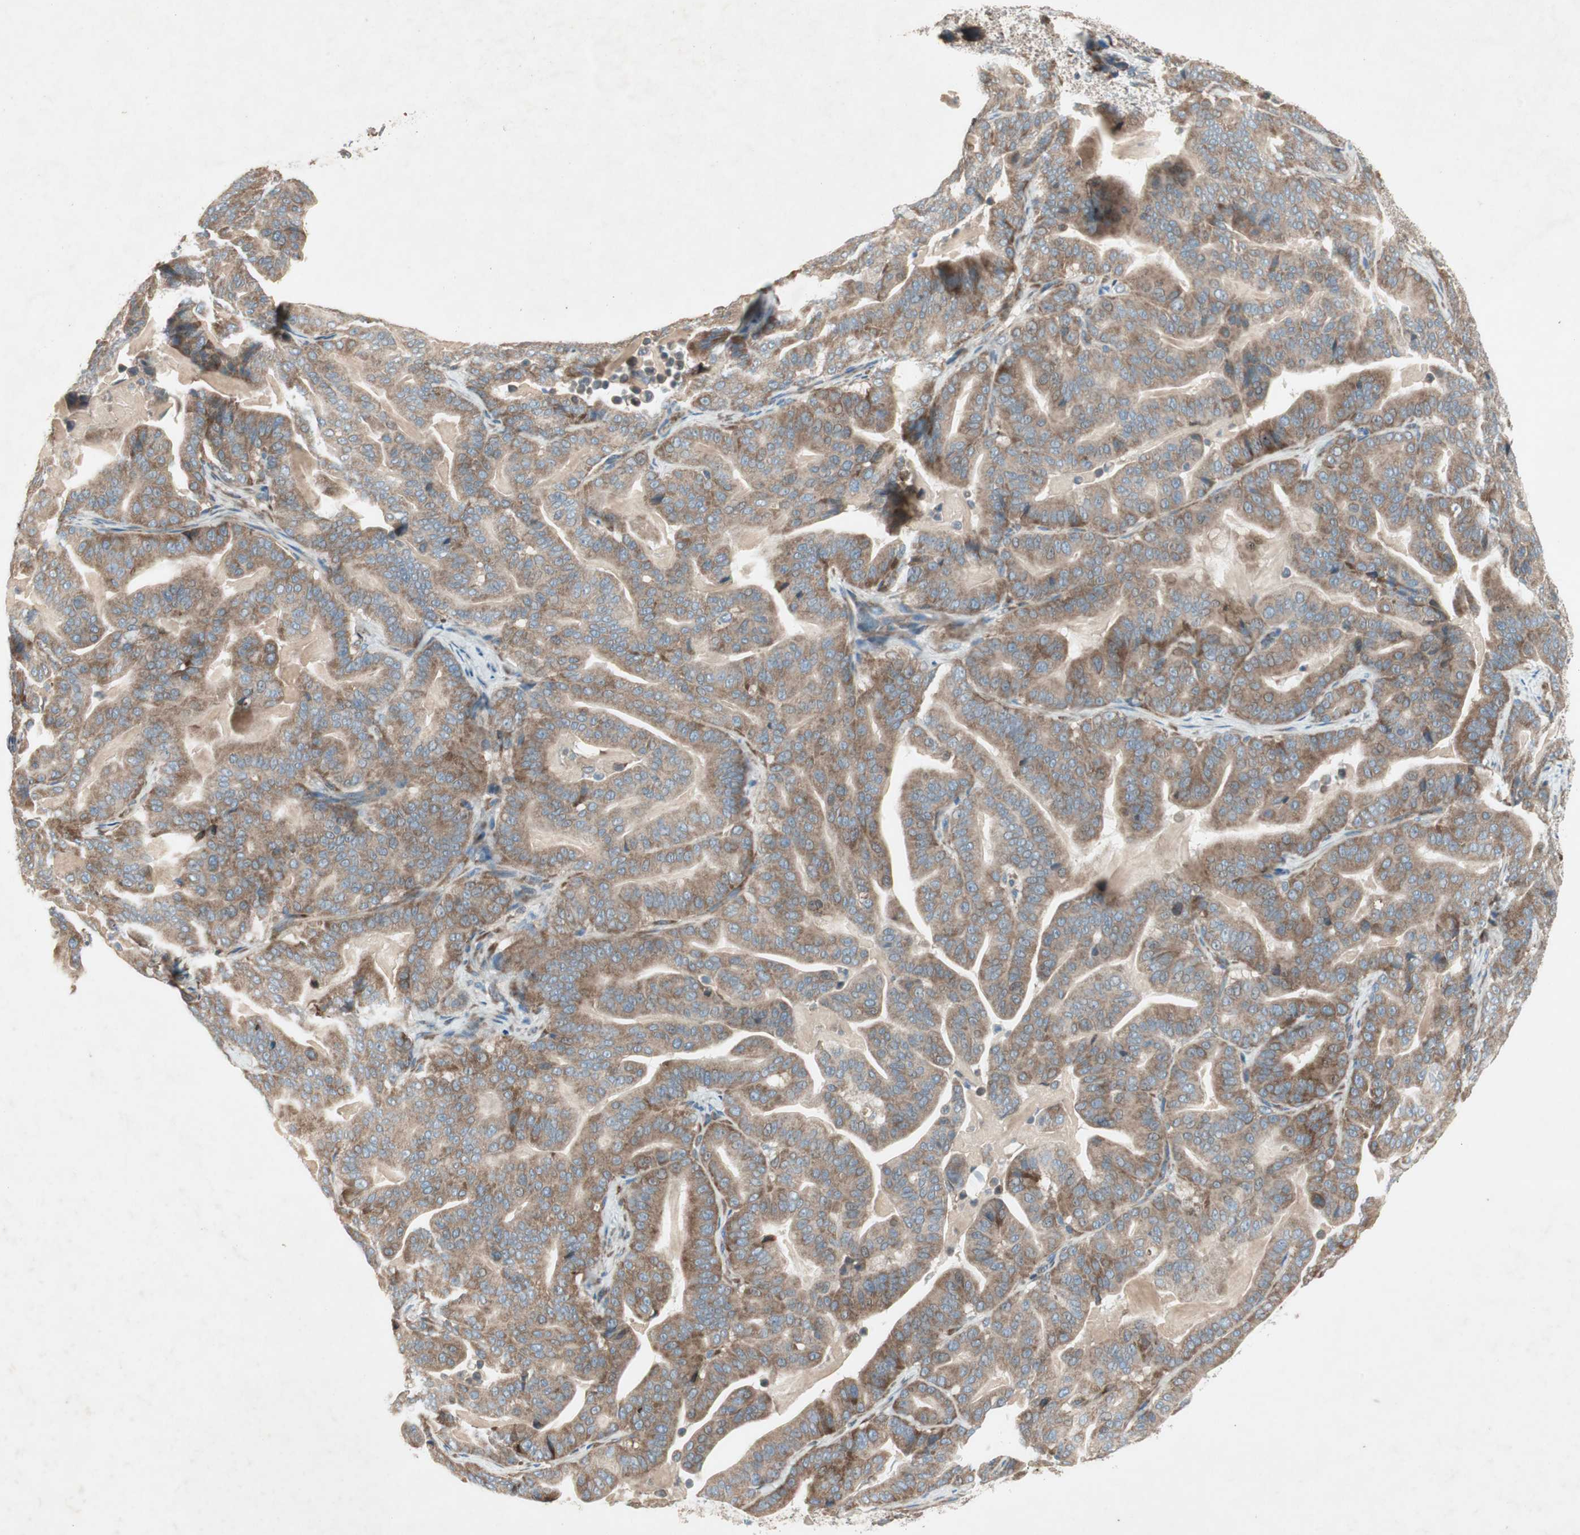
{"staining": {"intensity": "moderate", "quantity": ">75%", "location": "cytoplasmic/membranous"}, "tissue": "pancreatic cancer", "cell_type": "Tumor cells", "image_type": "cancer", "snomed": [{"axis": "morphology", "description": "Adenocarcinoma, NOS"}, {"axis": "topography", "description": "Pancreas"}], "caption": "Human pancreatic cancer (adenocarcinoma) stained with a brown dye reveals moderate cytoplasmic/membranous positive expression in approximately >75% of tumor cells.", "gene": "RPL23", "patient": {"sex": "male", "age": 63}}